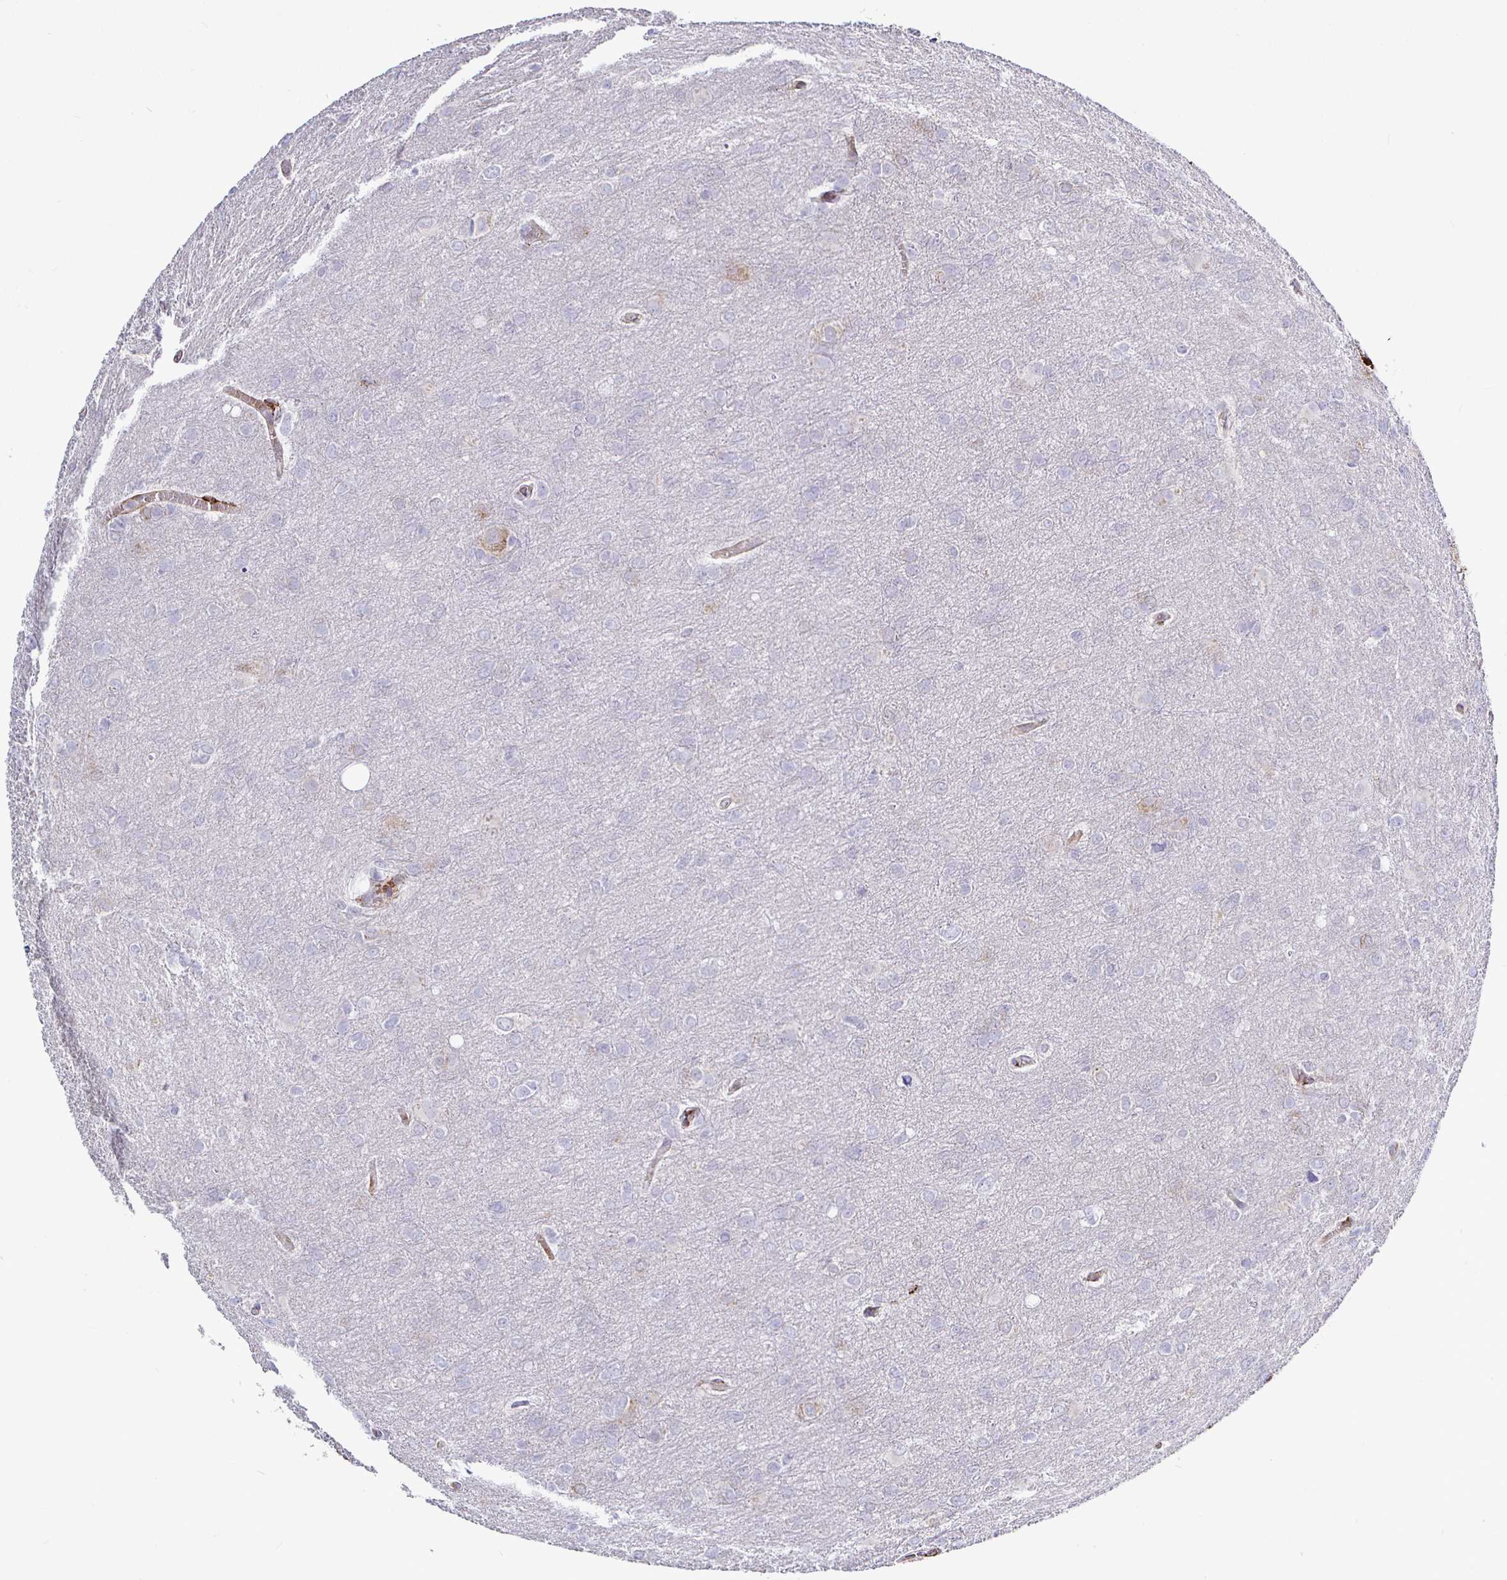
{"staining": {"intensity": "weak", "quantity": "<25%", "location": "cytoplasmic/membranous"}, "tissue": "glioma", "cell_type": "Tumor cells", "image_type": "cancer", "snomed": [{"axis": "morphology", "description": "Glioma, malignant, High grade"}, {"axis": "topography", "description": "Brain"}], "caption": "DAB (3,3'-diaminobenzidine) immunohistochemical staining of human glioma reveals no significant staining in tumor cells.", "gene": "P4HA2", "patient": {"sex": "male", "age": 53}}